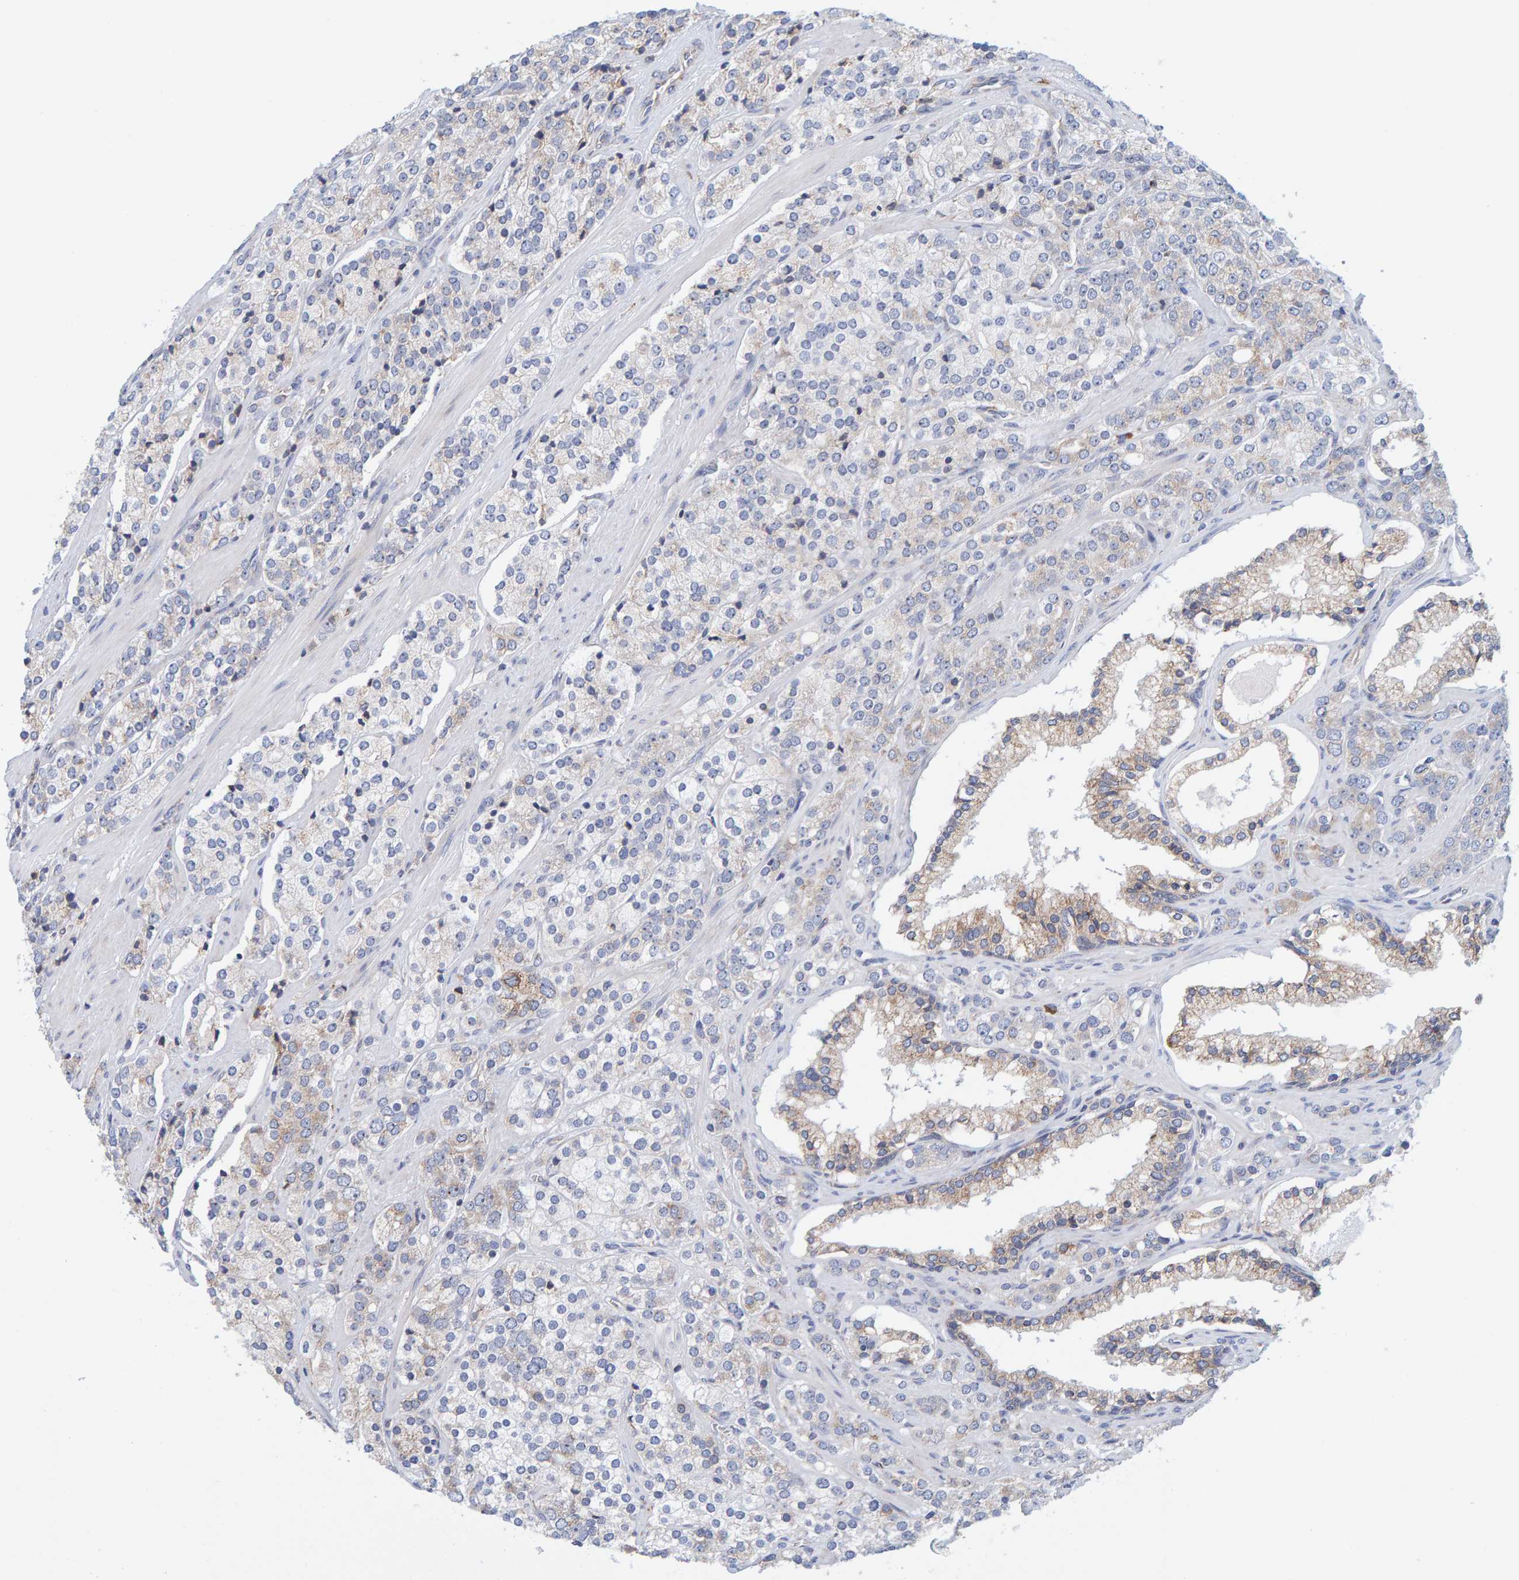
{"staining": {"intensity": "negative", "quantity": "none", "location": "none"}, "tissue": "prostate cancer", "cell_type": "Tumor cells", "image_type": "cancer", "snomed": [{"axis": "morphology", "description": "Adenocarcinoma, High grade"}, {"axis": "topography", "description": "Prostate"}], "caption": "Immunohistochemistry (IHC) image of human prostate cancer (high-grade adenocarcinoma) stained for a protein (brown), which shows no staining in tumor cells. (Brightfield microscopy of DAB (3,3'-diaminobenzidine) IHC at high magnification).", "gene": "SGPL1", "patient": {"sex": "male", "age": 71}}